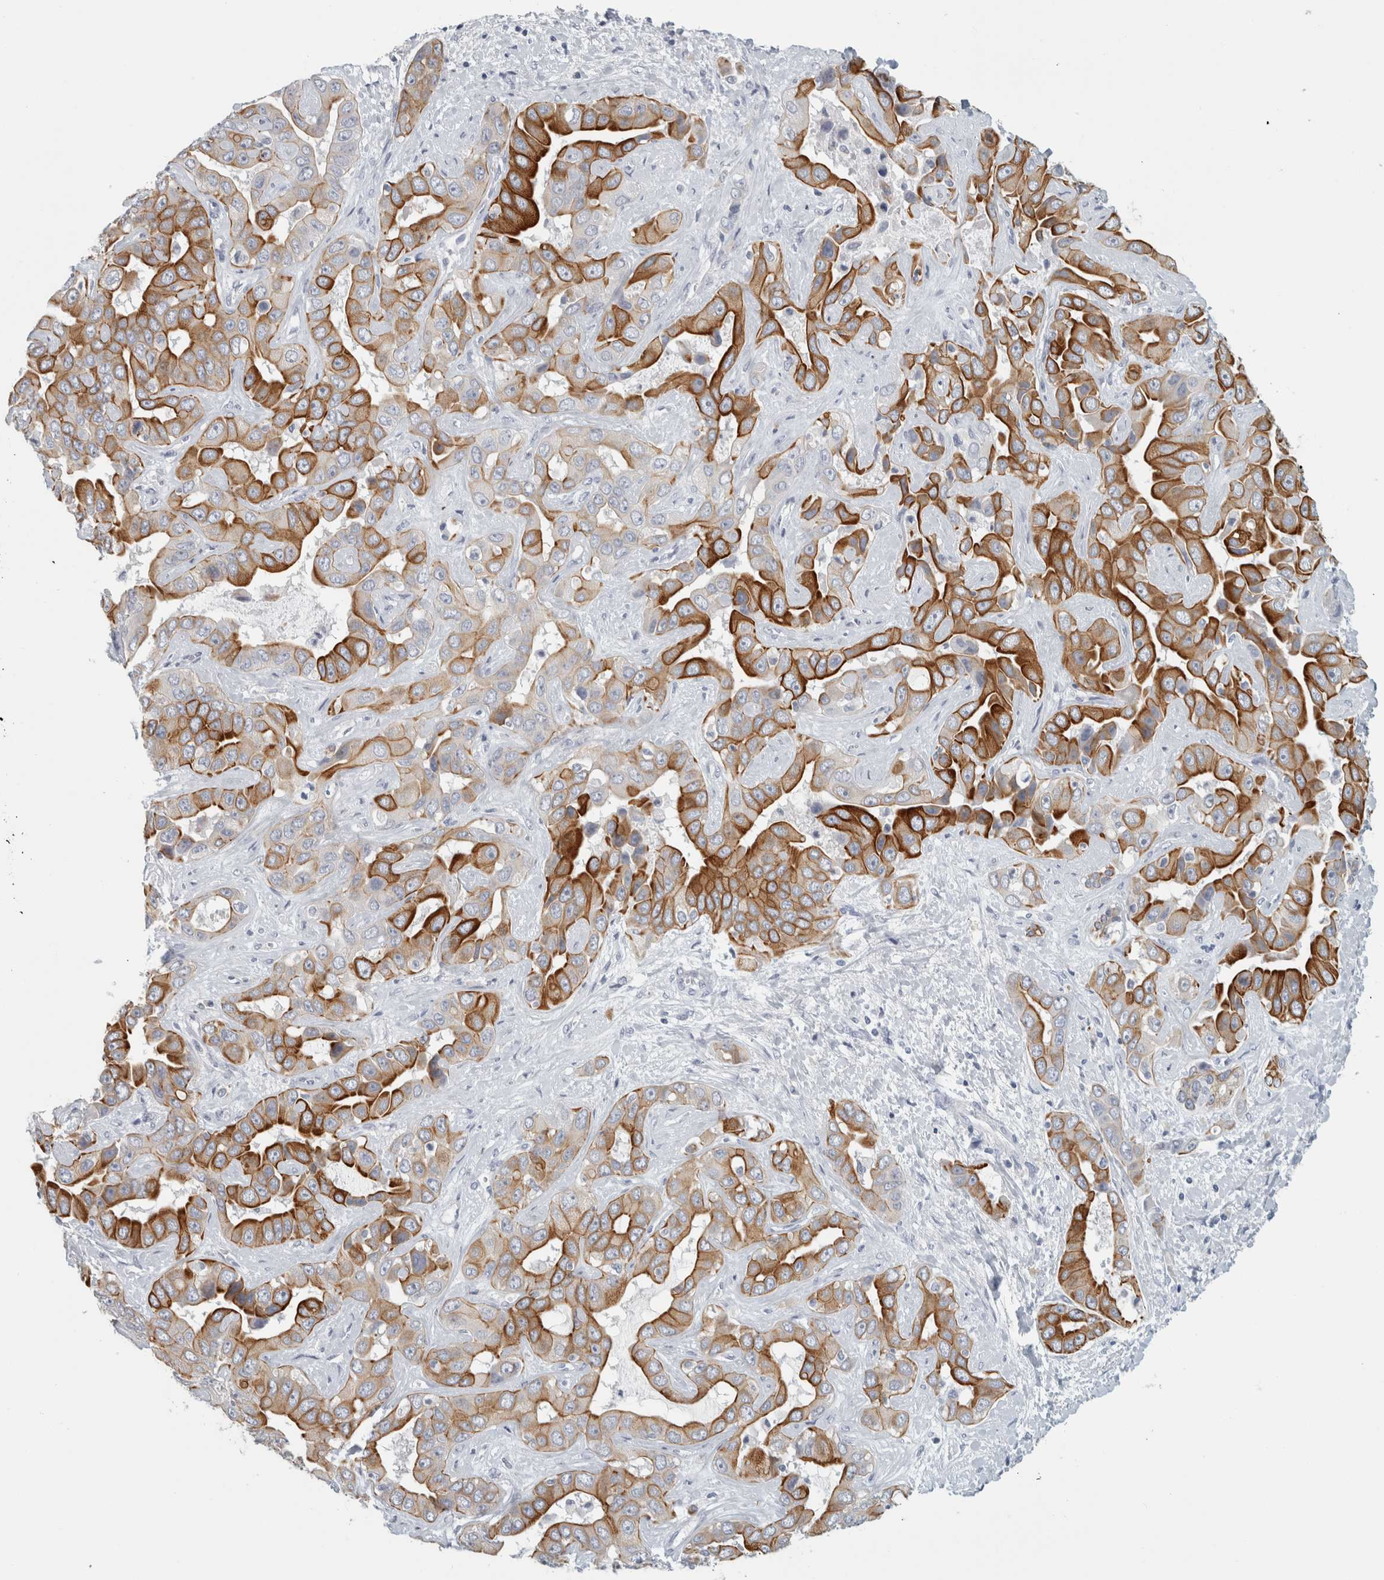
{"staining": {"intensity": "strong", "quantity": ">75%", "location": "cytoplasmic/membranous"}, "tissue": "liver cancer", "cell_type": "Tumor cells", "image_type": "cancer", "snomed": [{"axis": "morphology", "description": "Cholangiocarcinoma"}, {"axis": "topography", "description": "Liver"}], "caption": "Protein expression analysis of liver cholangiocarcinoma reveals strong cytoplasmic/membranous staining in about >75% of tumor cells.", "gene": "SLC28A3", "patient": {"sex": "female", "age": 52}}